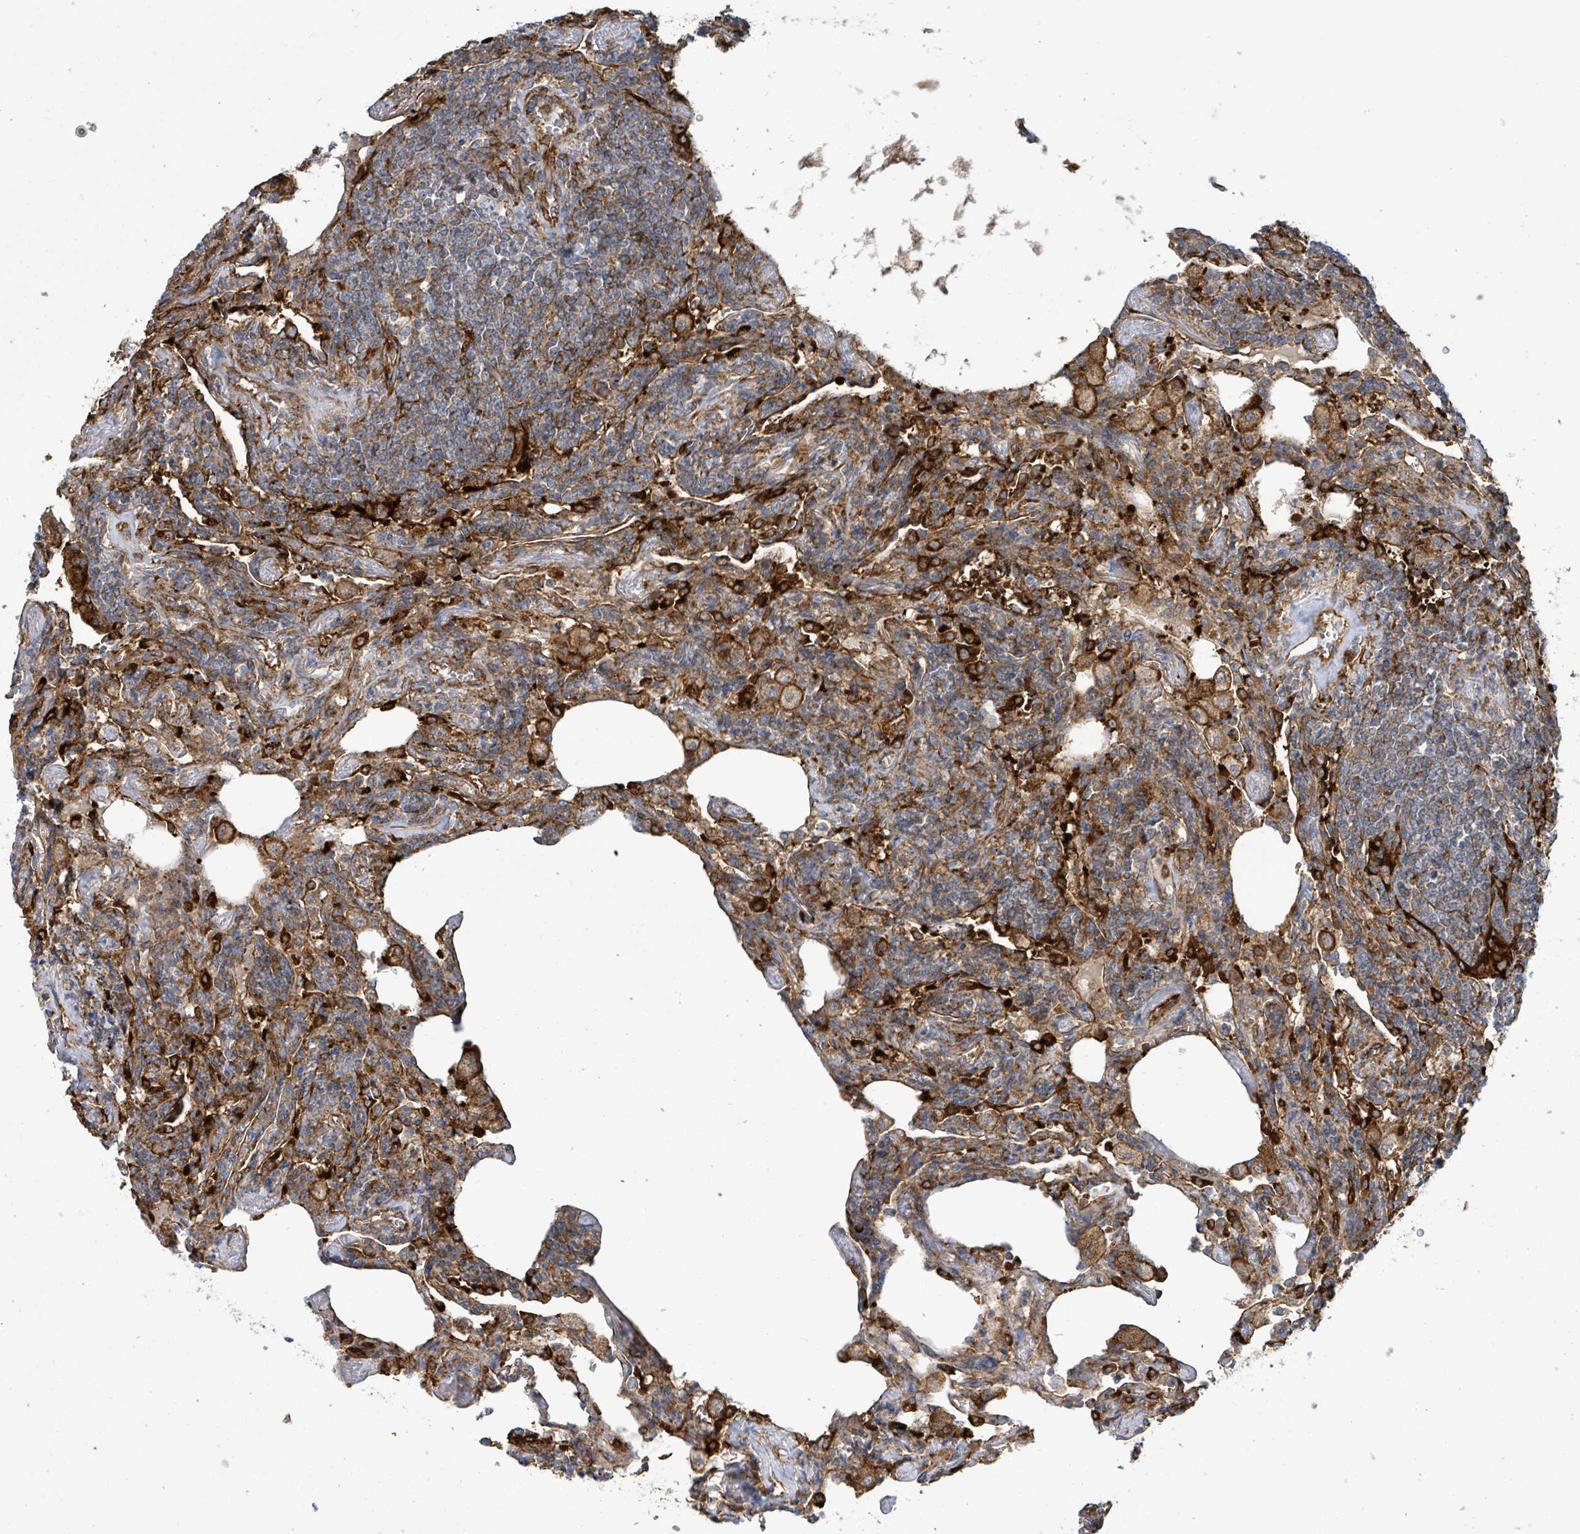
{"staining": {"intensity": "moderate", "quantity": ">75%", "location": "cytoplasmic/membranous"}, "tissue": "lymphoma", "cell_type": "Tumor cells", "image_type": "cancer", "snomed": [{"axis": "morphology", "description": "Malignant lymphoma, non-Hodgkin's type, Low grade"}, {"axis": "topography", "description": "Lung"}], "caption": "Immunohistochemical staining of human low-grade malignant lymphoma, non-Hodgkin's type demonstrates medium levels of moderate cytoplasmic/membranous protein positivity in approximately >75% of tumor cells. The staining was performed using DAB, with brown indicating positive protein expression. Nuclei are stained blue with hematoxylin.", "gene": "EGFL7", "patient": {"sex": "female", "age": 71}}